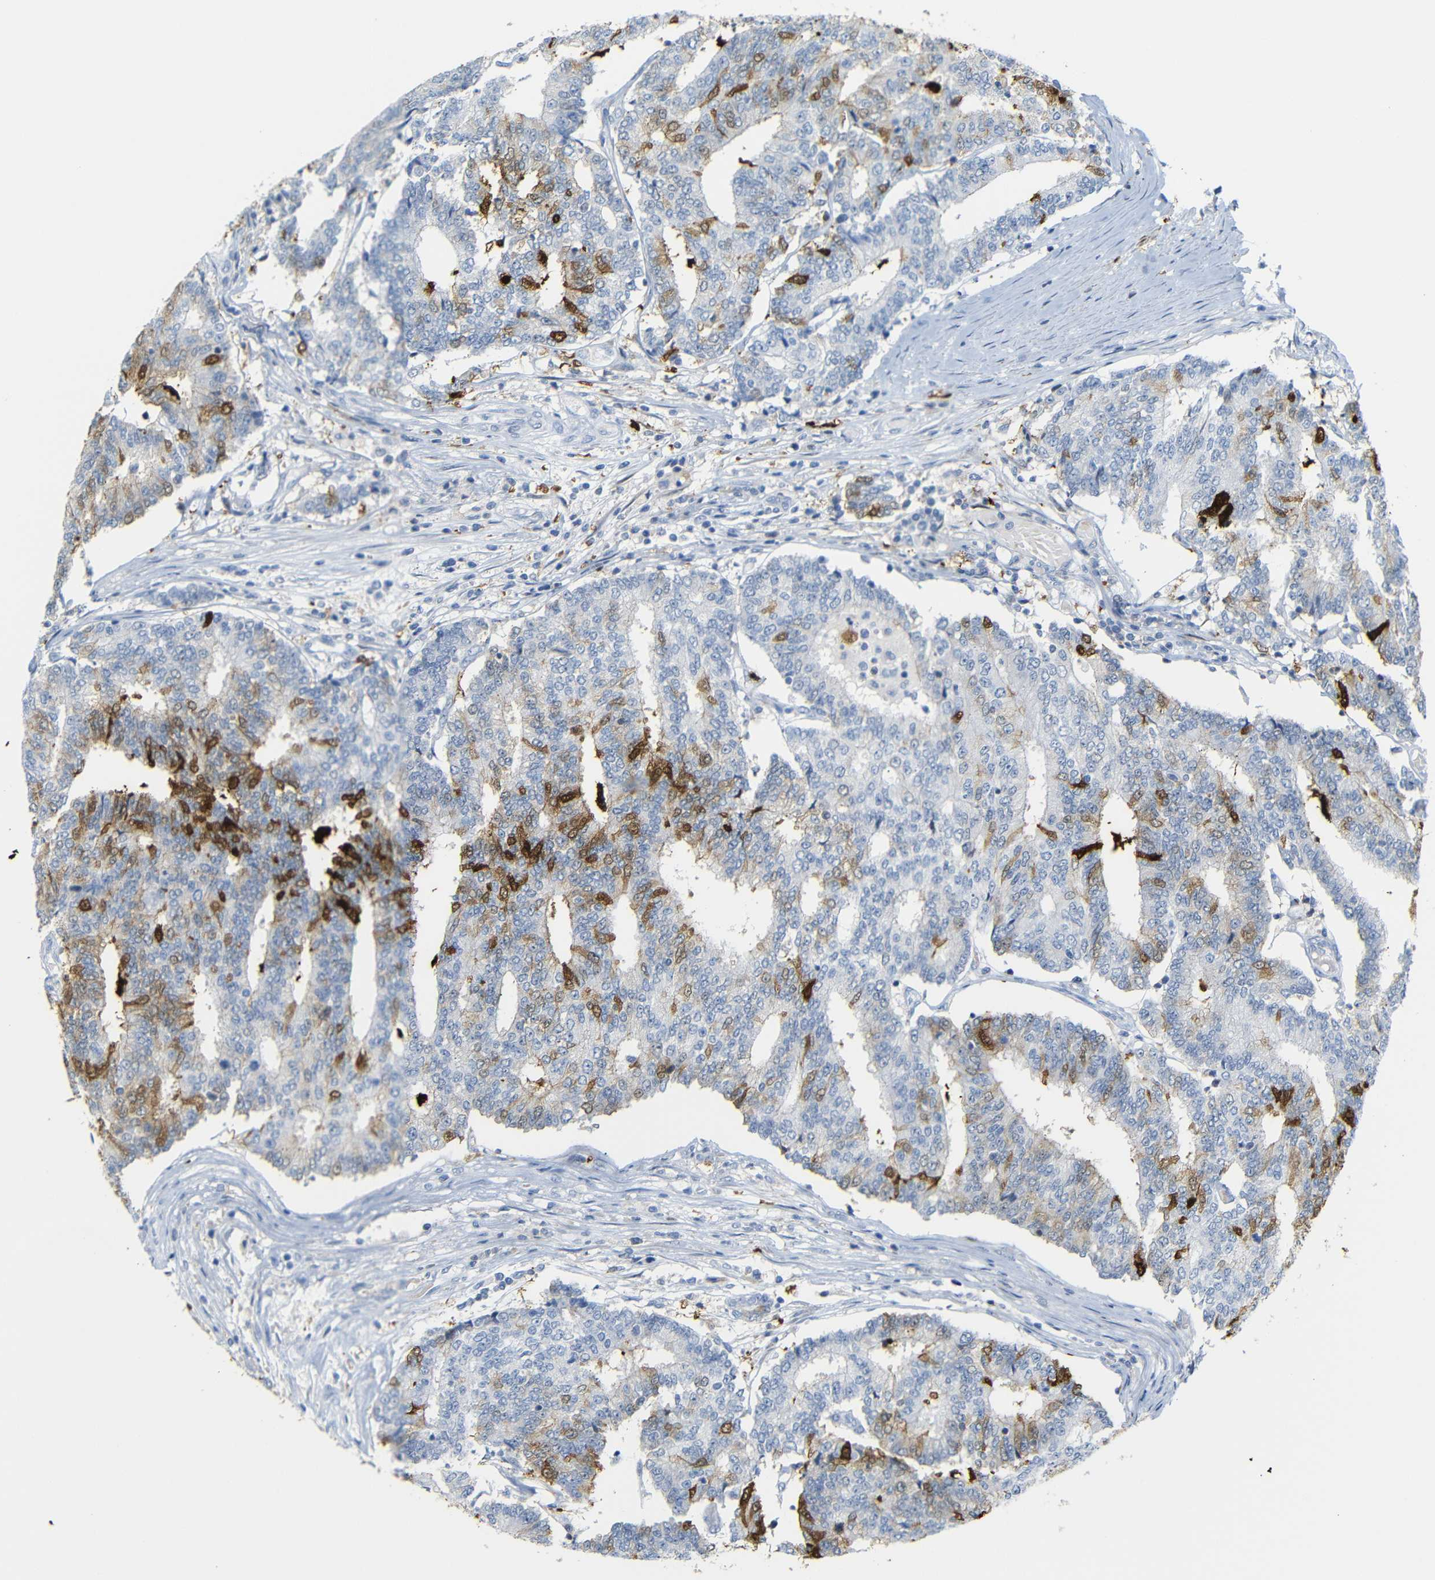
{"staining": {"intensity": "strong", "quantity": "<25%", "location": "cytoplasmic/membranous,nuclear"}, "tissue": "prostate cancer", "cell_type": "Tumor cells", "image_type": "cancer", "snomed": [{"axis": "morphology", "description": "Normal tissue, NOS"}, {"axis": "morphology", "description": "Adenocarcinoma, High grade"}, {"axis": "topography", "description": "Prostate"}, {"axis": "topography", "description": "Seminal veicle"}], "caption": "Strong cytoplasmic/membranous and nuclear expression is identified in approximately <25% of tumor cells in prostate cancer (high-grade adenocarcinoma).", "gene": "MT1A", "patient": {"sex": "male", "age": 55}}